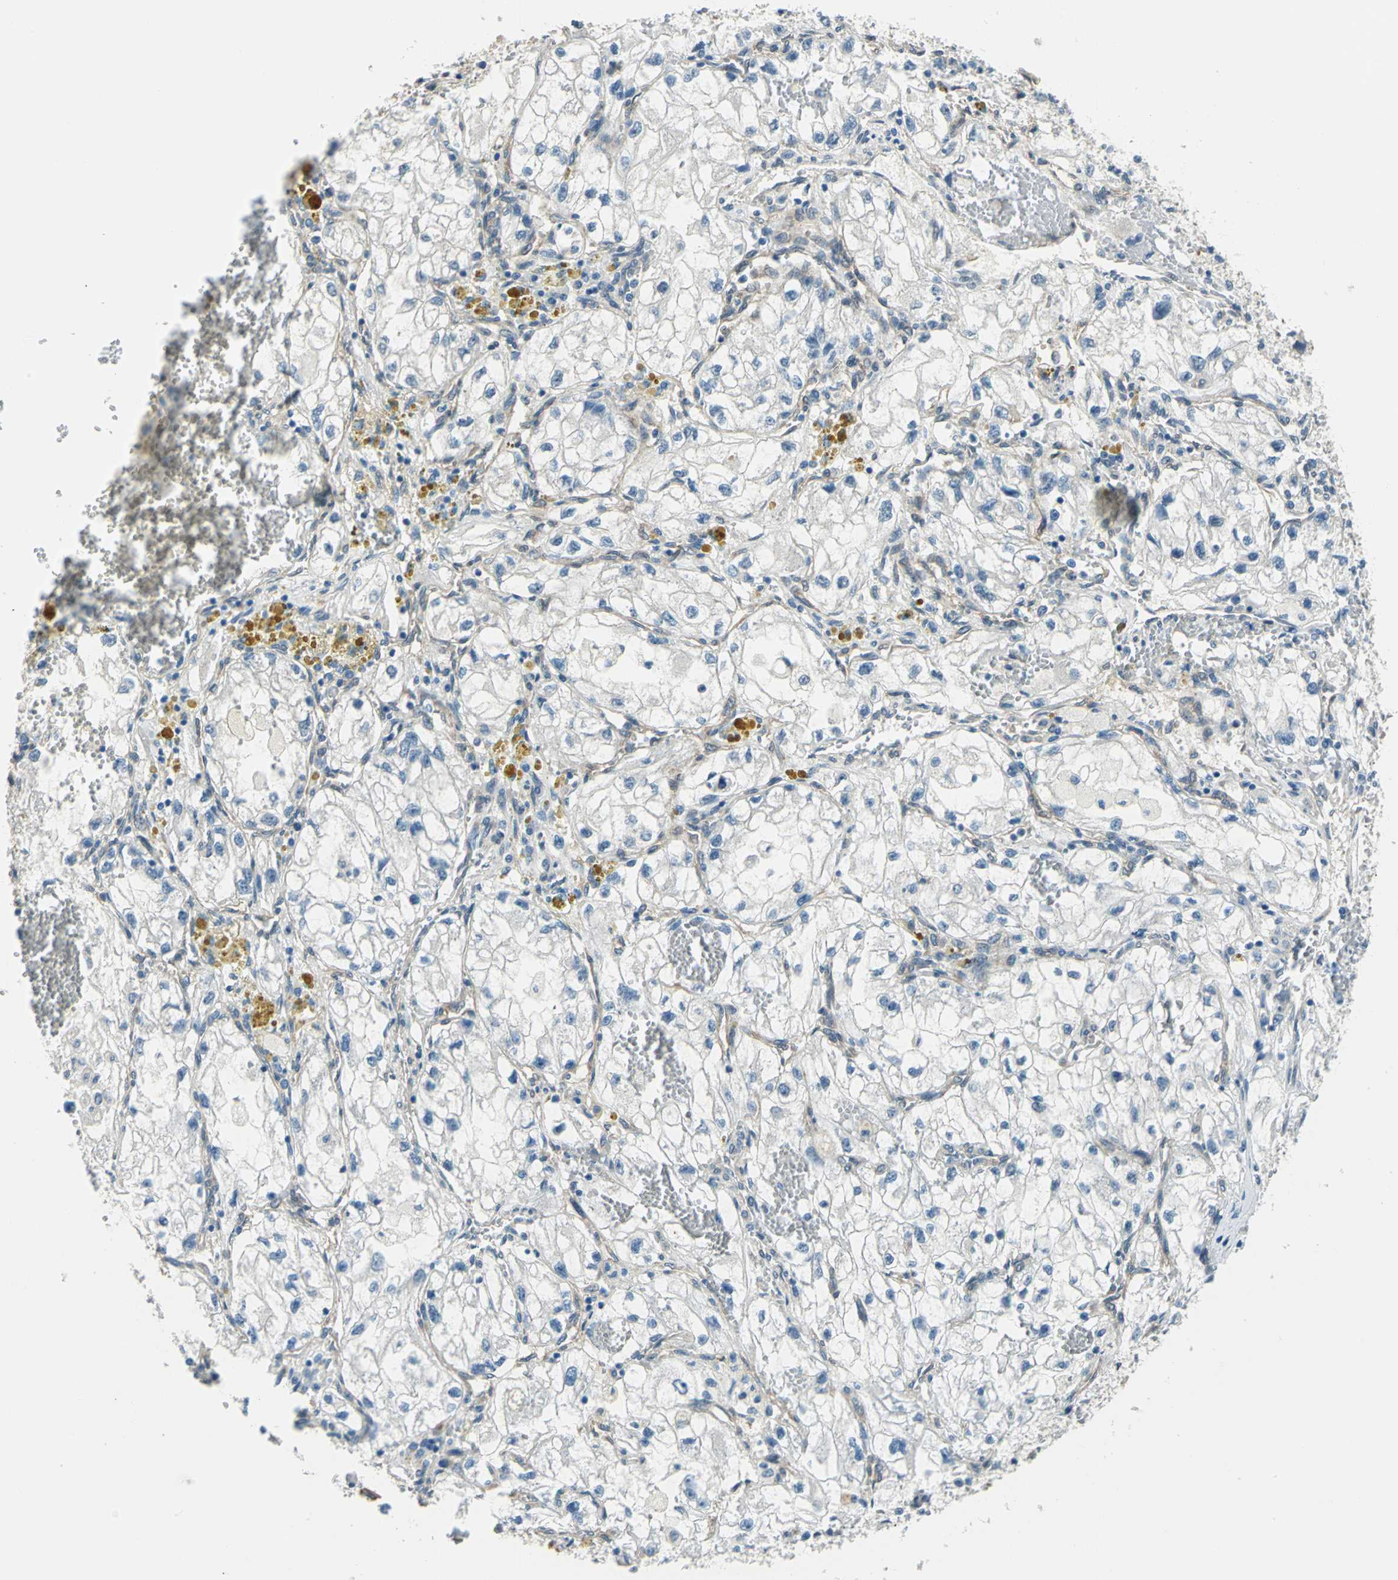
{"staining": {"intensity": "negative", "quantity": "none", "location": "none"}, "tissue": "renal cancer", "cell_type": "Tumor cells", "image_type": "cancer", "snomed": [{"axis": "morphology", "description": "Adenocarcinoma, NOS"}, {"axis": "topography", "description": "Kidney"}], "caption": "This is an immunohistochemistry micrograph of human renal adenocarcinoma. There is no staining in tumor cells.", "gene": "CDC42EP1", "patient": {"sex": "female", "age": 70}}